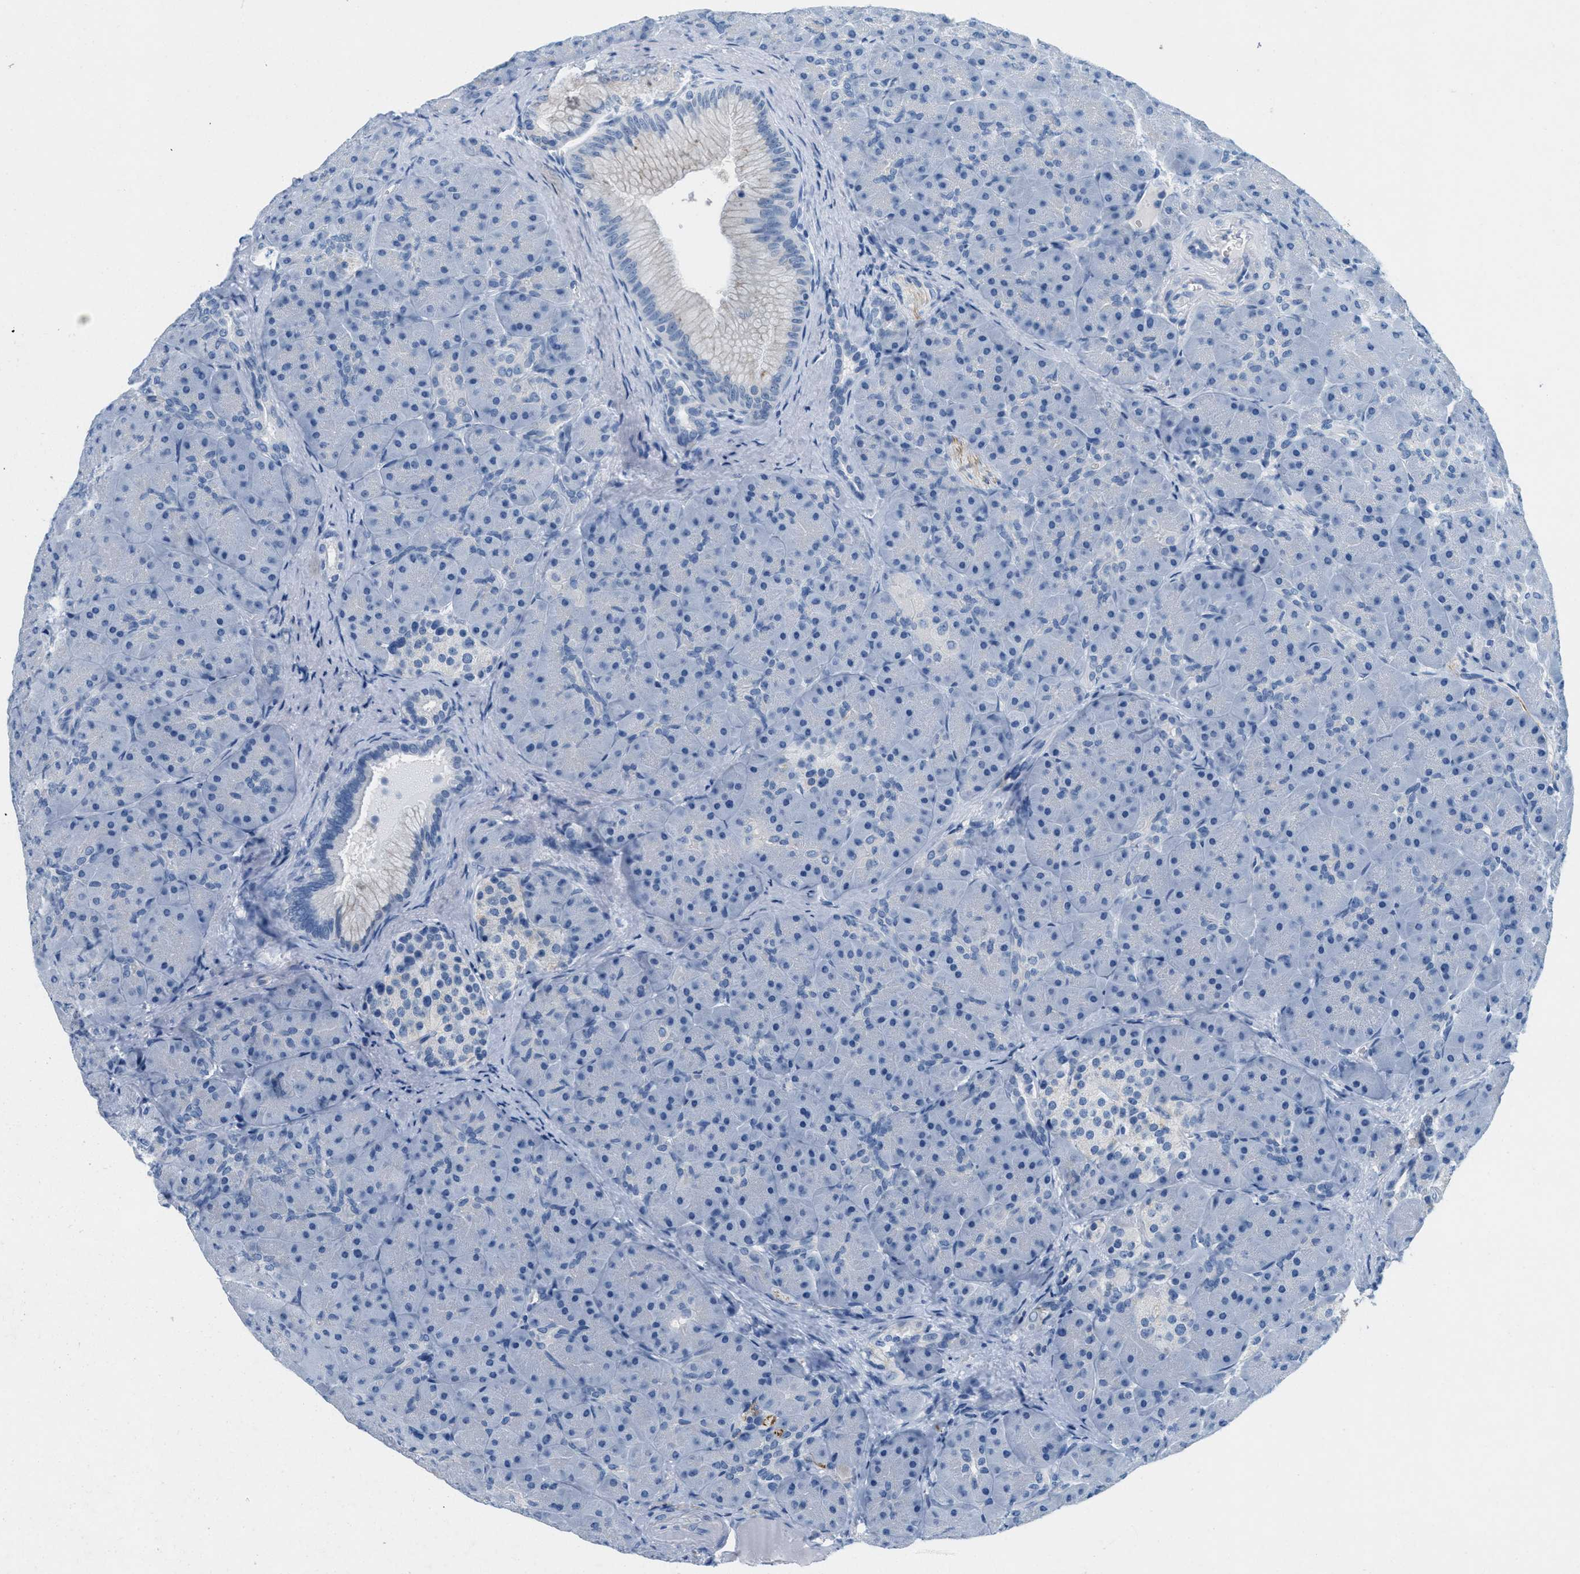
{"staining": {"intensity": "negative", "quantity": "none", "location": "none"}, "tissue": "pancreas", "cell_type": "Exocrine glandular cells", "image_type": "normal", "snomed": [{"axis": "morphology", "description": "Normal tissue, NOS"}, {"axis": "topography", "description": "Pancreas"}], "caption": "This is an immunohistochemistry (IHC) micrograph of unremarkable human pancreas. There is no expression in exocrine glandular cells.", "gene": "GPM6A", "patient": {"sex": "male", "age": 66}}